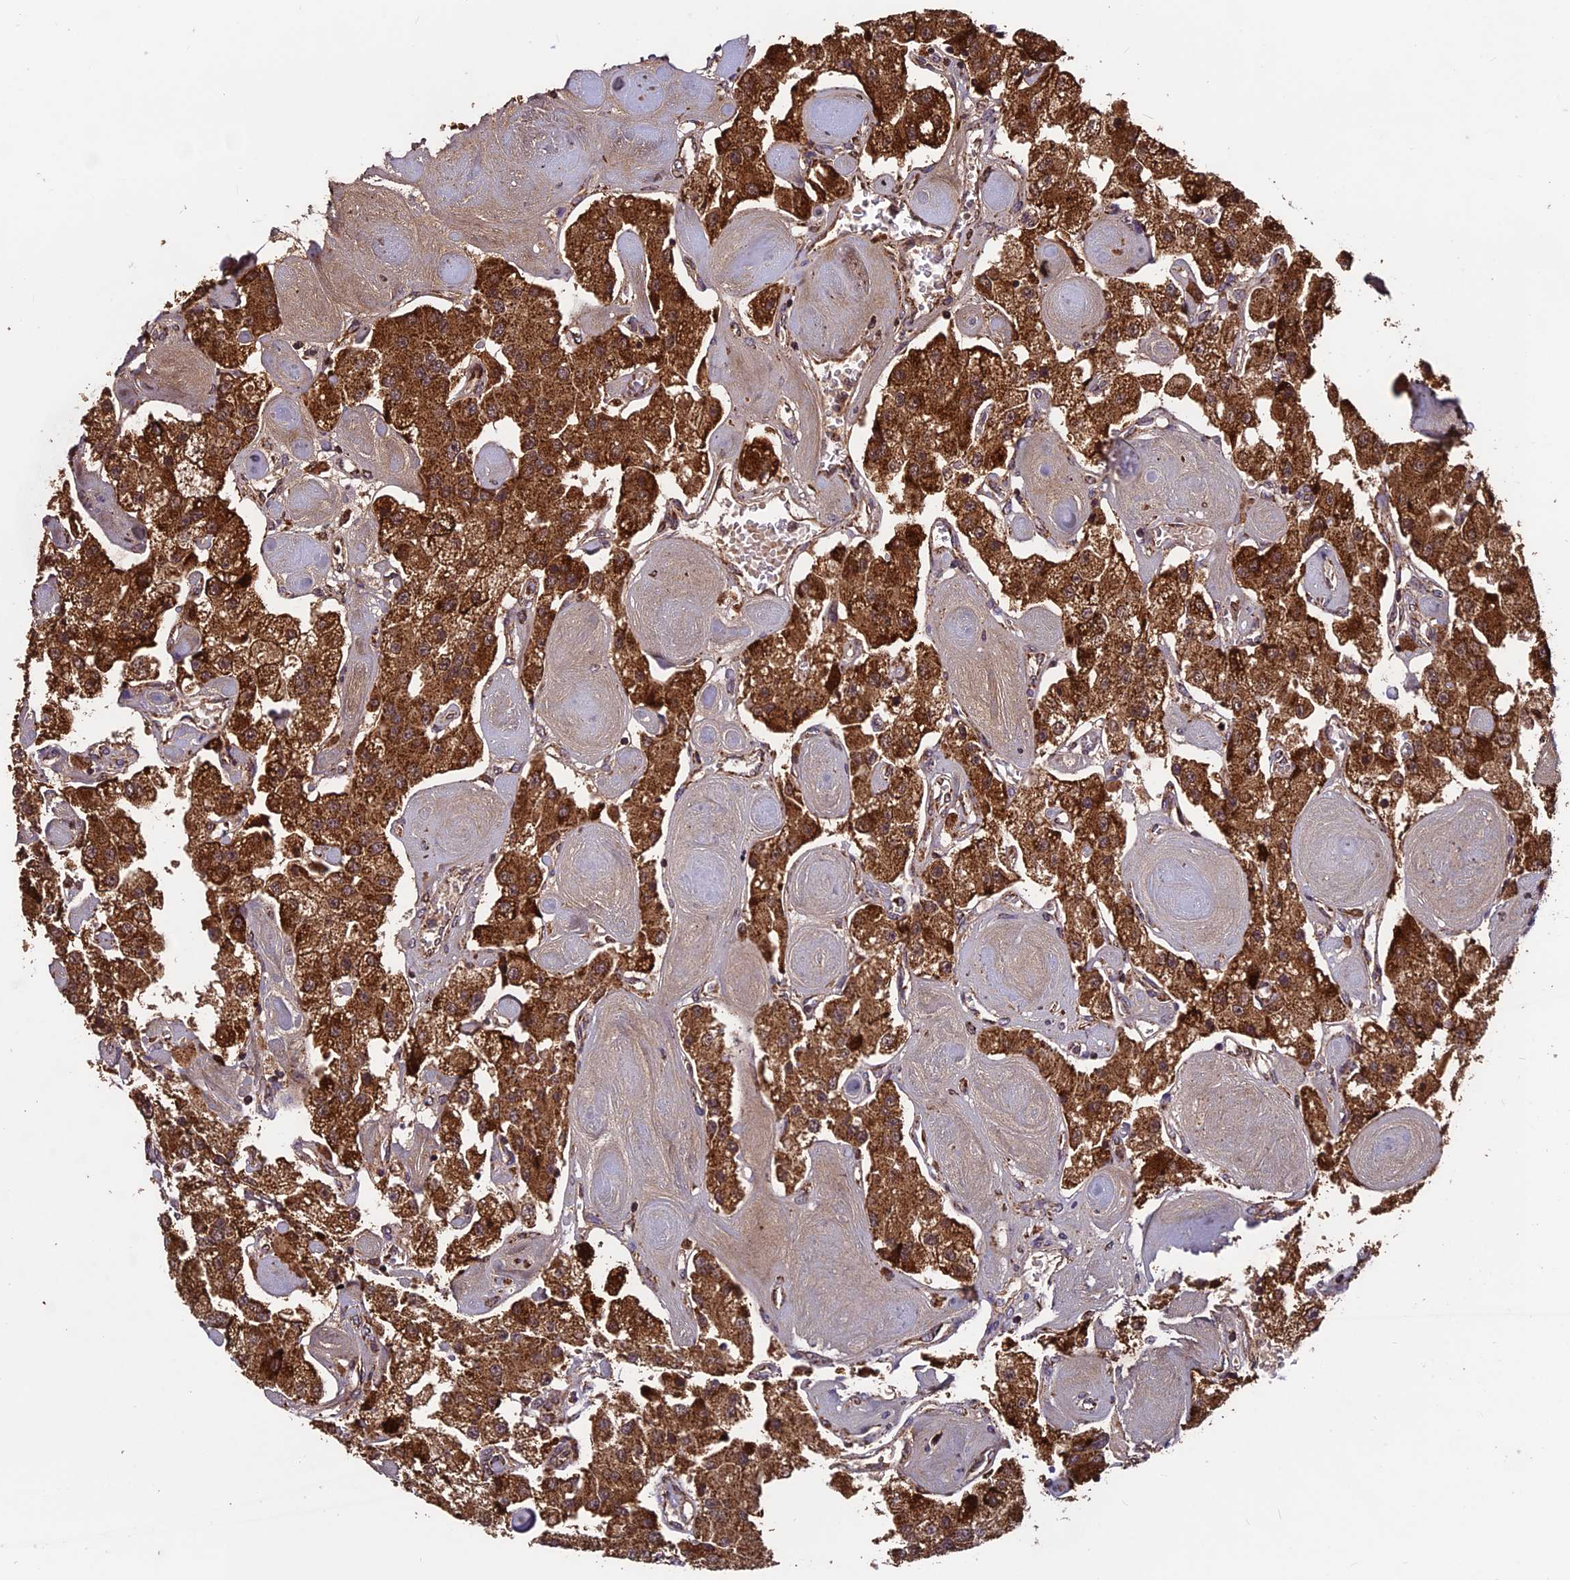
{"staining": {"intensity": "strong", "quantity": ">75%", "location": "cytoplasmic/membranous"}, "tissue": "carcinoid", "cell_type": "Tumor cells", "image_type": "cancer", "snomed": [{"axis": "morphology", "description": "Carcinoid, malignant, NOS"}, {"axis": "topography", "description": "Pancreas"}], "caption": "High-power microscopy captured an IHC histopathology image of carcinoid (malignant), revealing strong cytoplasmic/membranous expression in about >75% of tumor cells. Immunohistochemistry stains the protein of interest in brown and the nuclei are stained blue.", "gene": "CCDC15", "patient": {"sex": "male", "age": 41}}